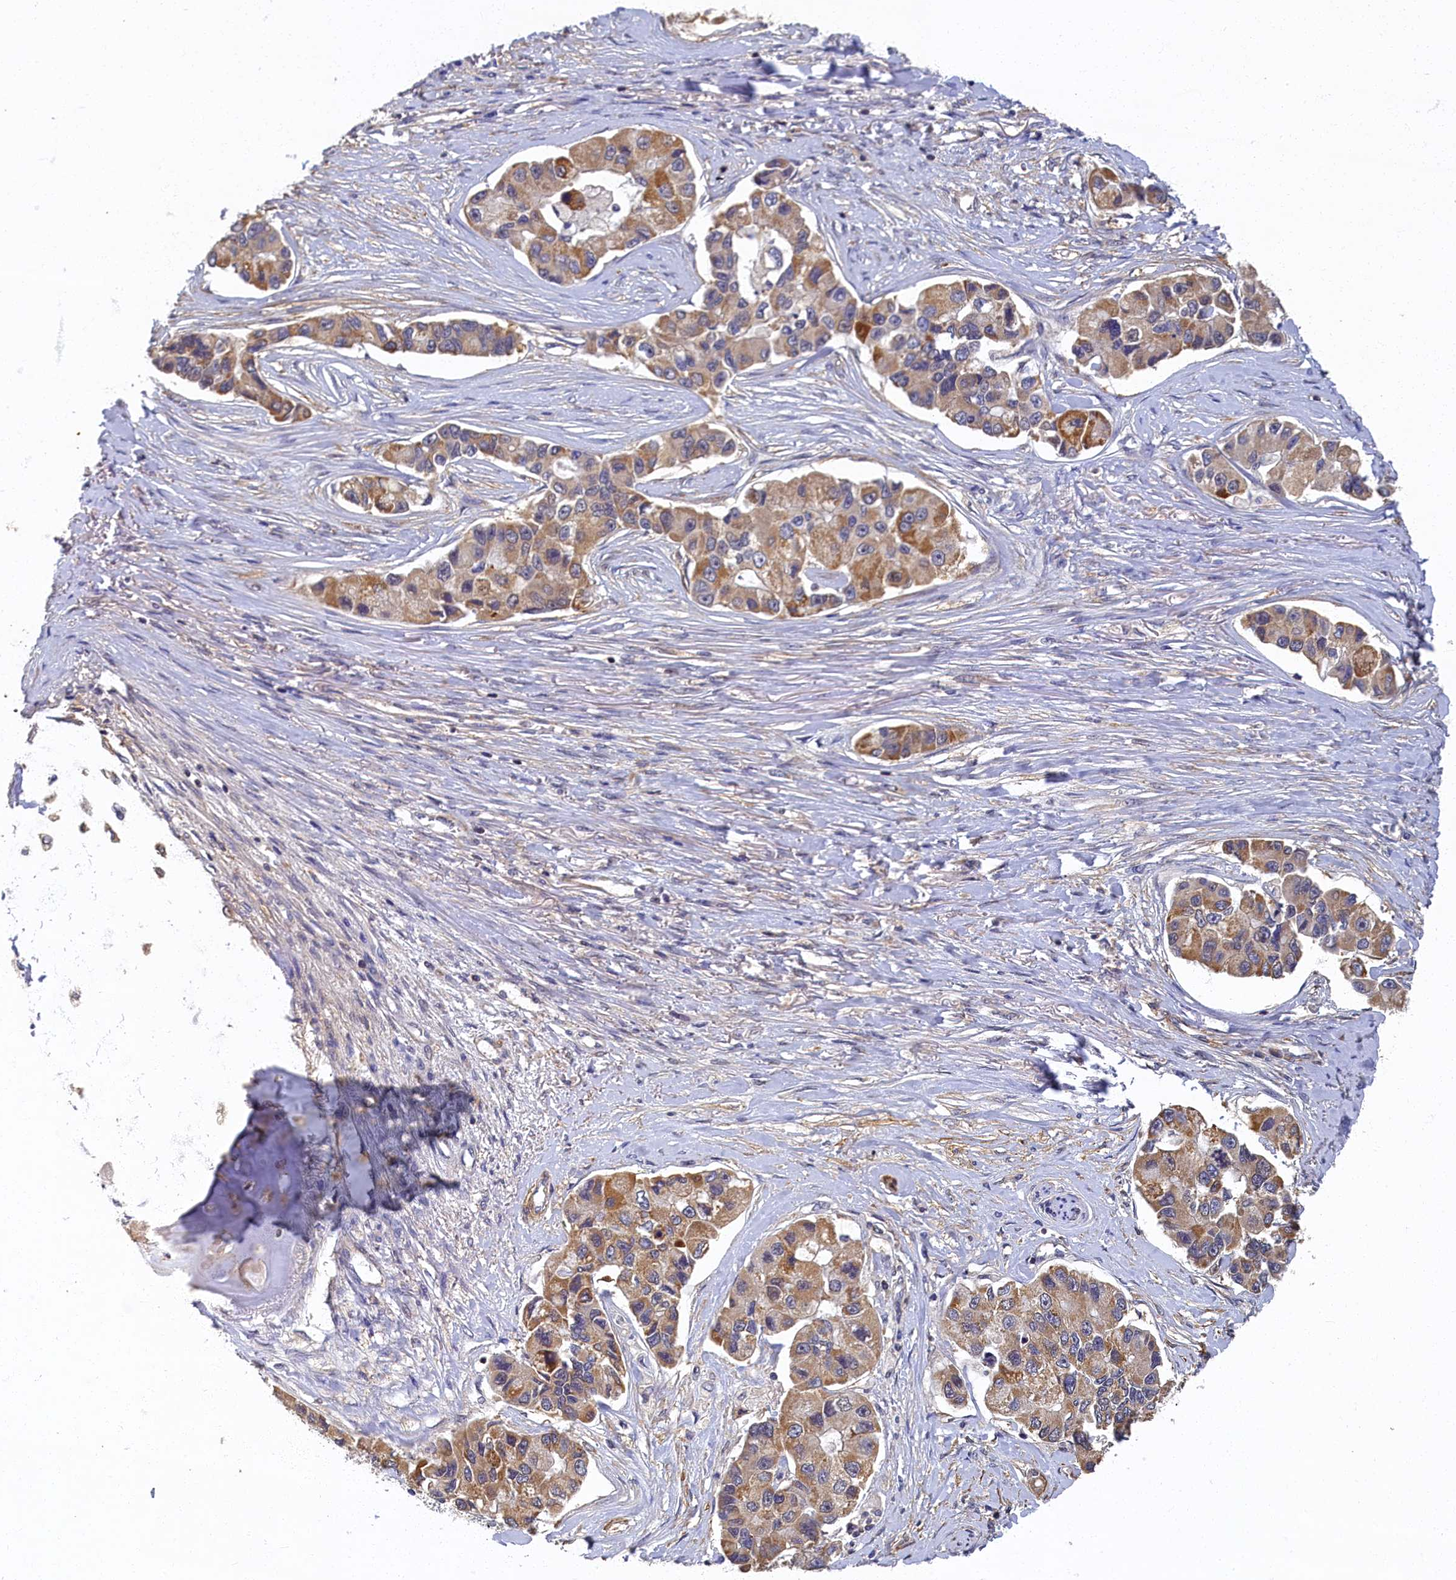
{"staining": {"intensity": "moderate", "quantity": "25%-75%", "location": "cytoplasmic/membranous"}, "tissue": "lung cancer", "cell_type": "Tumor cells", "image_type": "cancer", "snomed": [{"axis": "morphology", "description": "Adenocarcinoma, NOS"}, {"axis": "topography", "description": "Lung"}], "caption": "IHC histopathology image of neoplastic tissue: human lung cancer stained using immunohistochemistry shows medium levels of moderate protein expression localized specifically in the cytoplasmic/membranous of tumor cells, appearing as a cytoplasmic/membranous brown color.", "gene": "TBCB", "patient": {"sex": "female", "age": 54}}